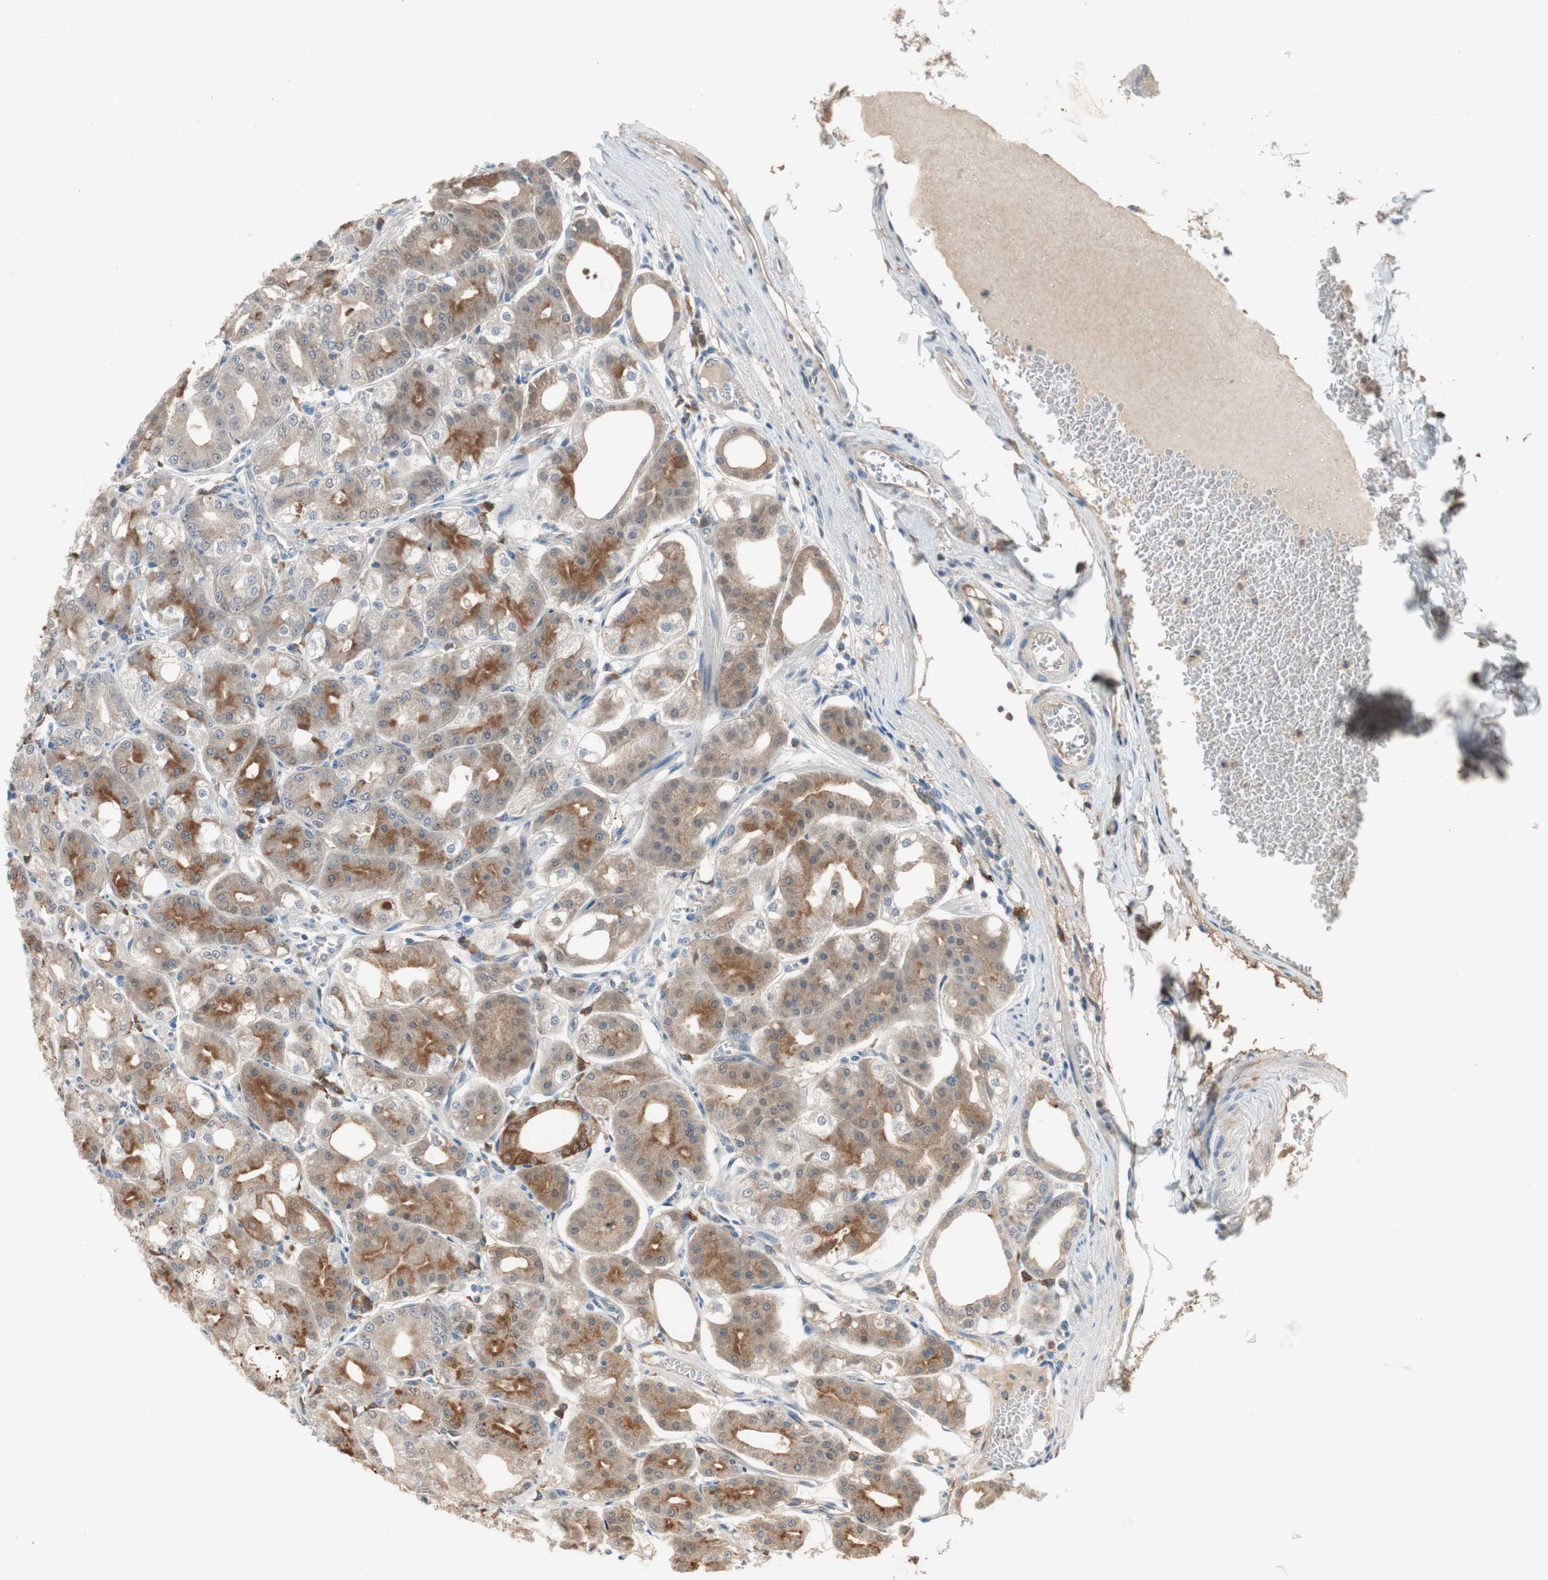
{"staining": {"intensity": "moderate", "quantity": "25%-75%", "location": "cytoplasmic/membranous"}, "tissue": "stomach", "cell_type": "Glandular cells", "image_type": "normal", "snomed": [{"axis": "morphology", "description": "Normal tissue, NOS"}, {"axis": "topography", "description": "Stomach, lower"}], "caption": "Moderate cytoplasmic/membranous staining for a protein is identified in about 25%-75% of glandular cells of normal stomach using IHC.", "gene": "P3R3URF", "patient": {"sex": "male", "age": 71}}